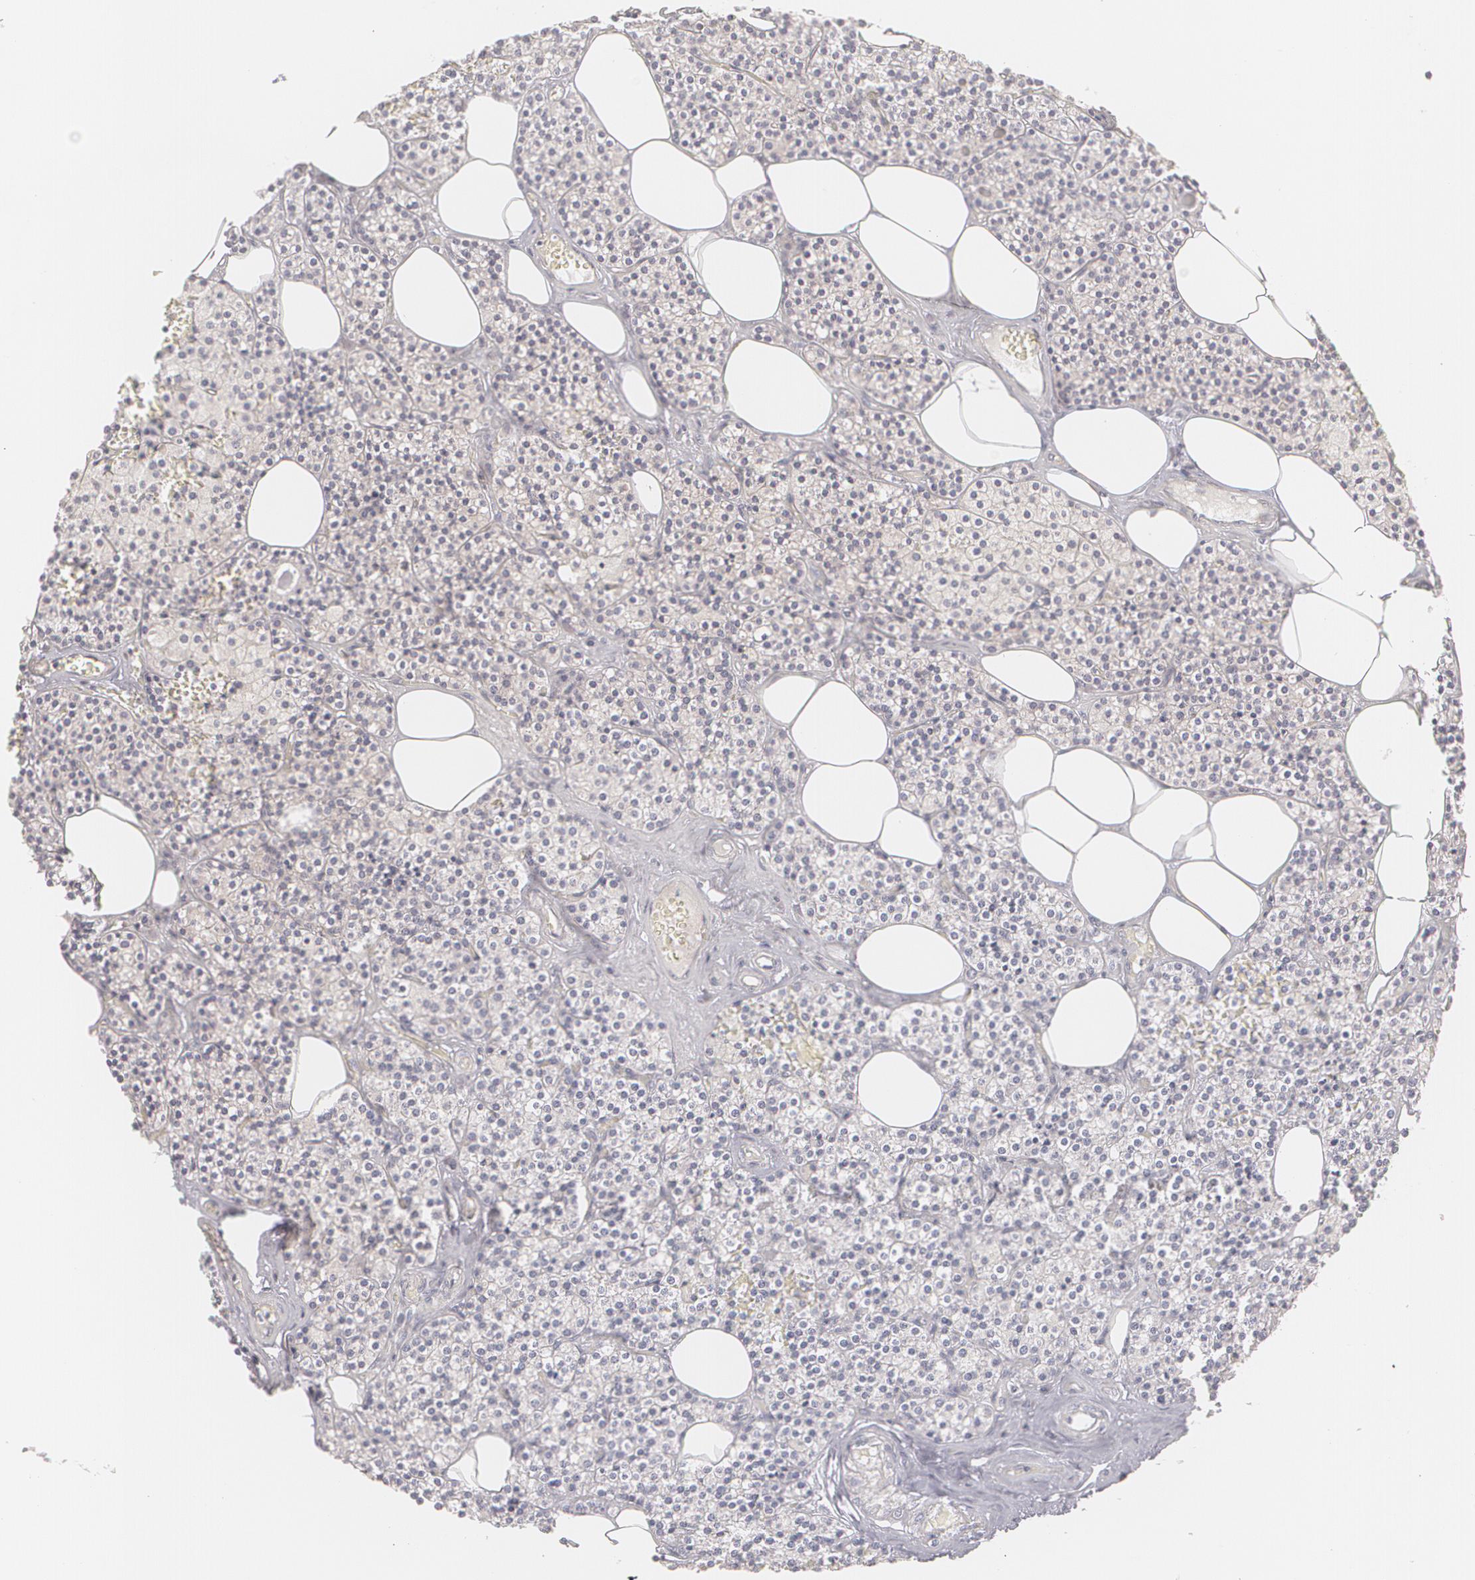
{"staining": {"intensity": "moderate", "quantity": ">75%", "location": "cytoplasmic/membranous"}, "tissue": "parathyroid gland", "cell_type": "Glandular cells", "image_type": "normal", "snomed": [{"axis": "morphology", "description": "Normal tissue, NOS"}, {"axis": "topography", "description": "Parathyroid gland"}], "caption": "Moderate cytoplasmic/membranous protein expression is present in about >75% of glandular cells in parathyroid gland. Nuclei are stained in blue.", "gene": "BCL10", "patient": {"sex": "male", "age": 51}}